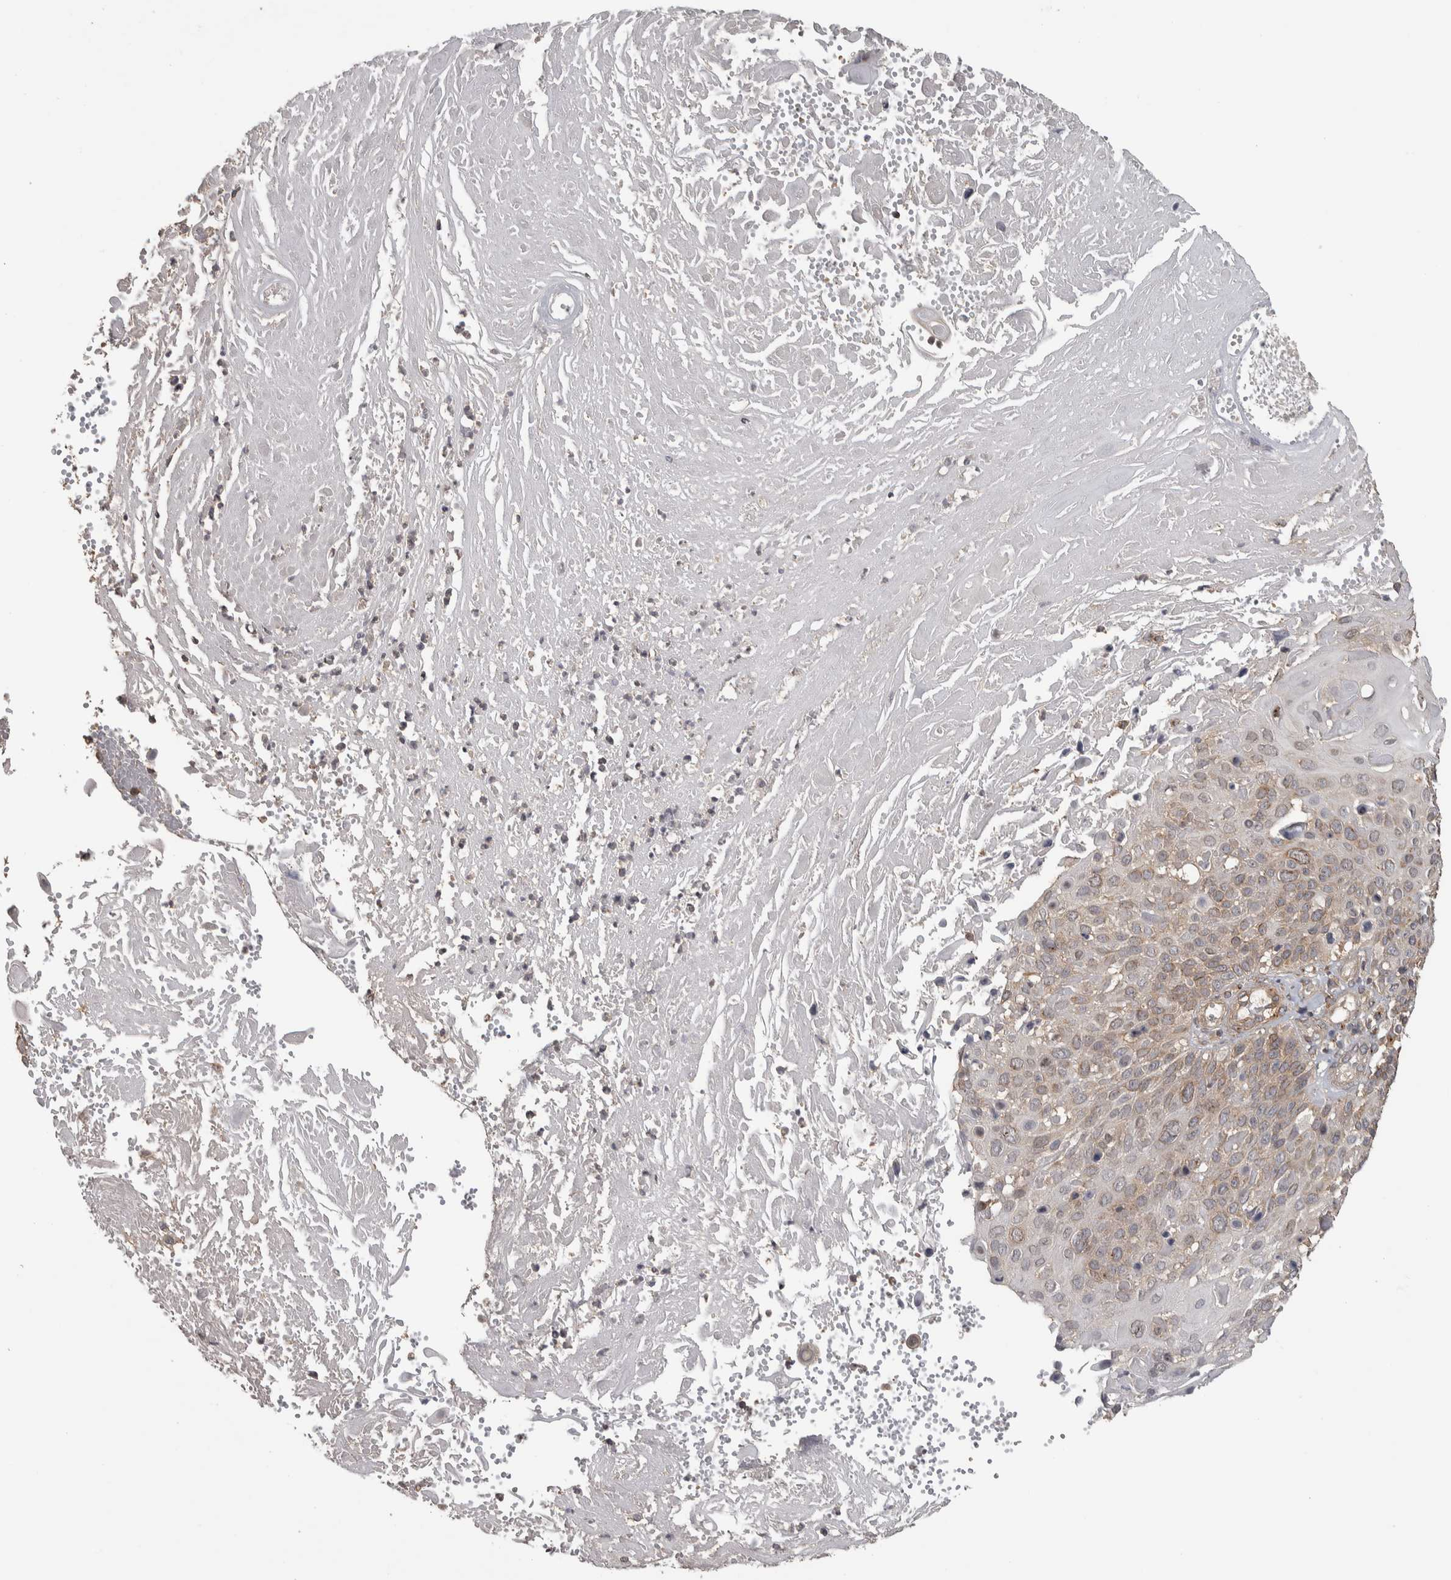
{"staining": {"intensity": "weak", "quantity": "25%-75%", "location": "cytoplasmic/membranous"}, "tissue": "cervical cancer", "cell_type": "Tumor cells", "image_type": "cancer", "snomed": [{"axis": "morphology", "description": "Squamous cell carcinoma, NOS"}, {"axis": "topography", "description": "Cervix"}], "caption": "Immunohistochemical staining of human squamous cell carcinoma (cervical) reveals weak cytoplasmic/membranous protein expression in about 25%-75% of tumor cells.", "gene": "IFRD1", "patient": {"sex": "female", "age": 74}}